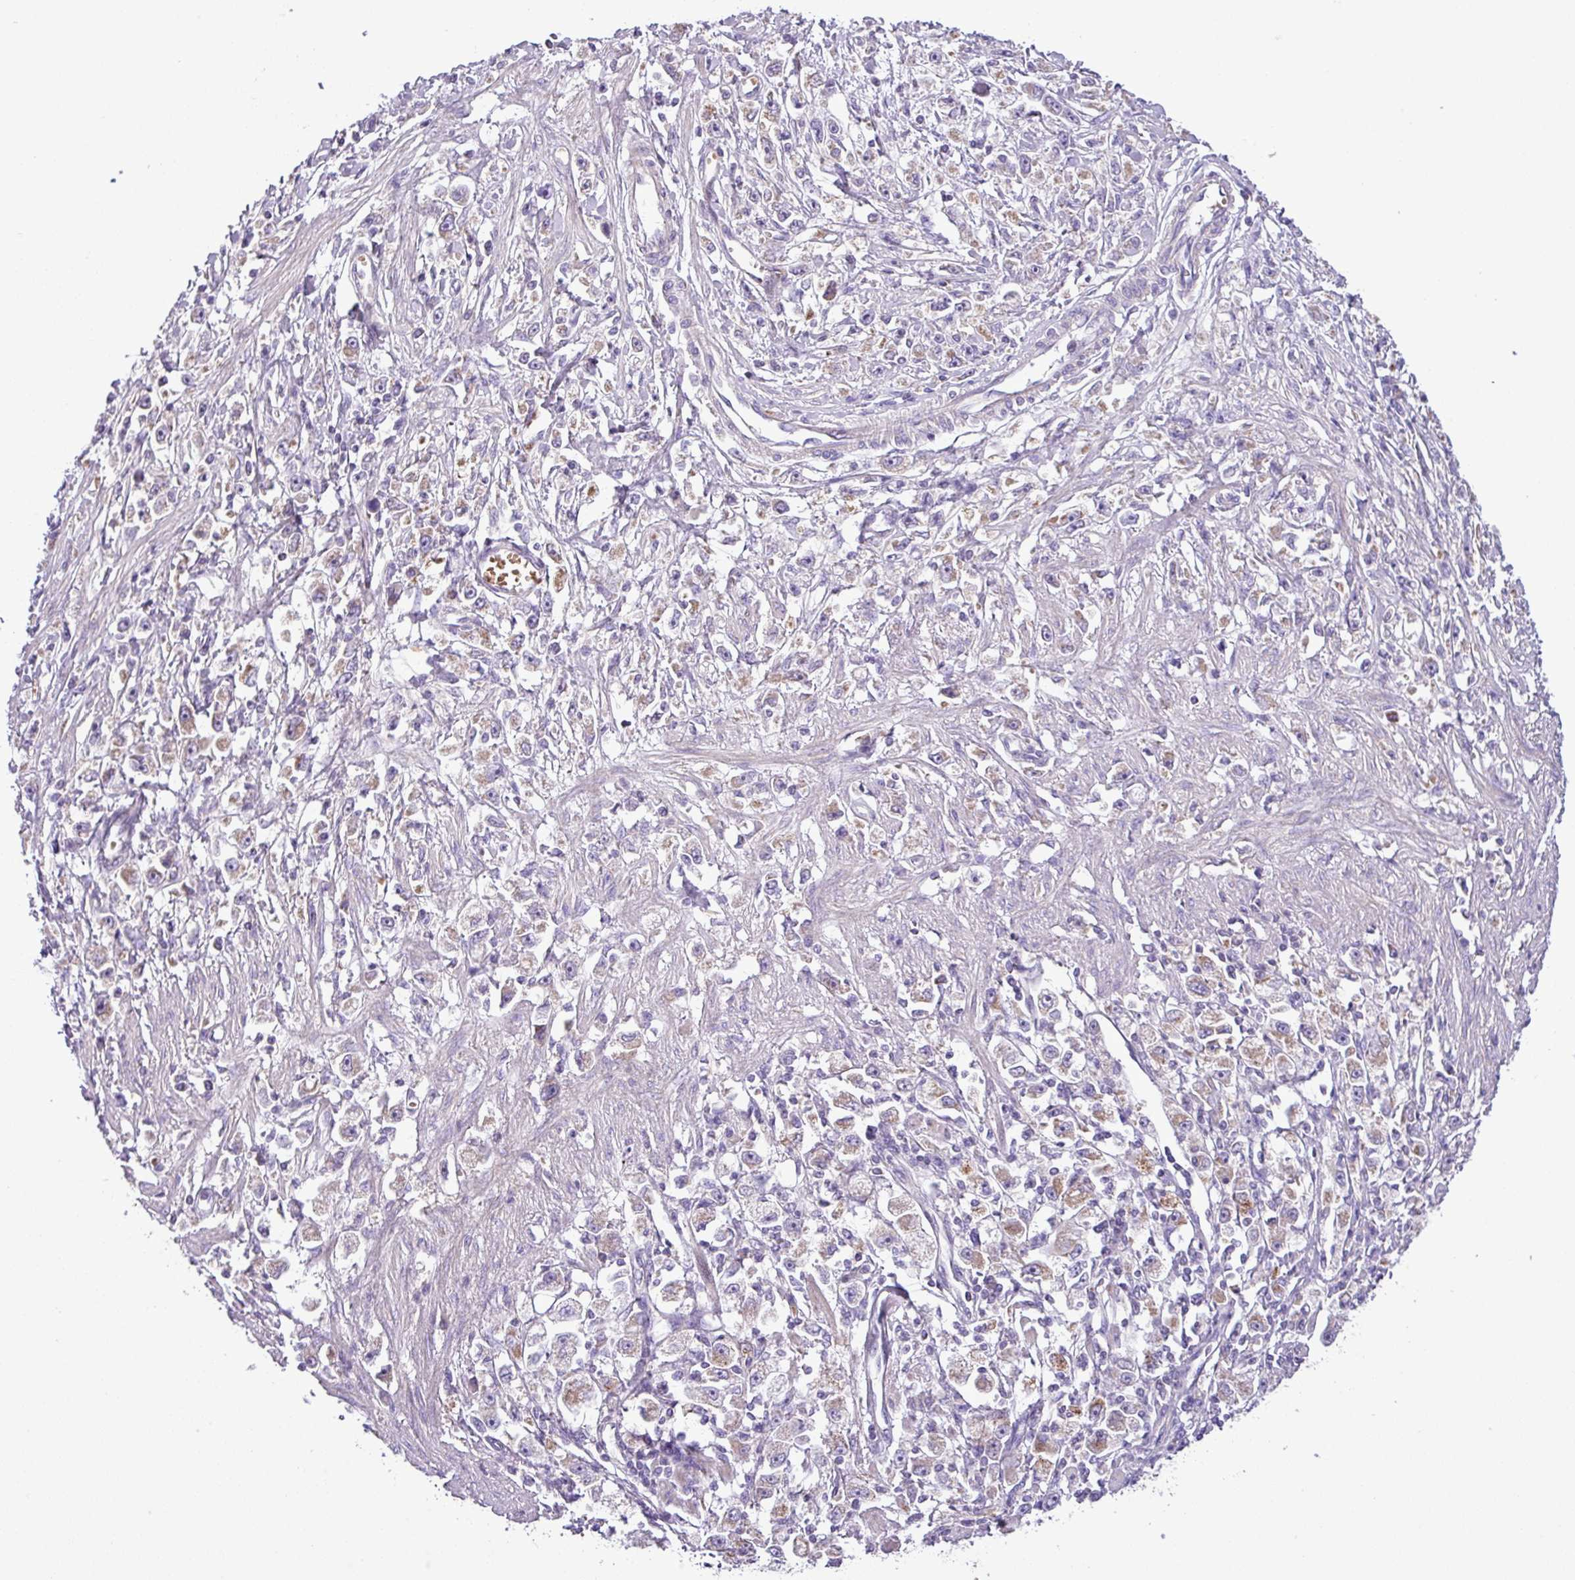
{"staining": {"intensity": "weak", "quantity": "<25%", "location": "cytoplasmic/membranous"}, "tissue": "stomach cancer", "cell_type": "Tumor cells", "image_type": "cancer", "snomed": [{"axis": "morphology", "description": "Adenocarcinoma, NOS"}, {"axis": "topography", "description": "Stomach"}], "caption": "Photomicrograph shows no significant protein positivity in tumor cells of stomach cancer (adenocarcinoma).", "gene": "FAM183A", "patient": {"sex": "female", "age": 59}}